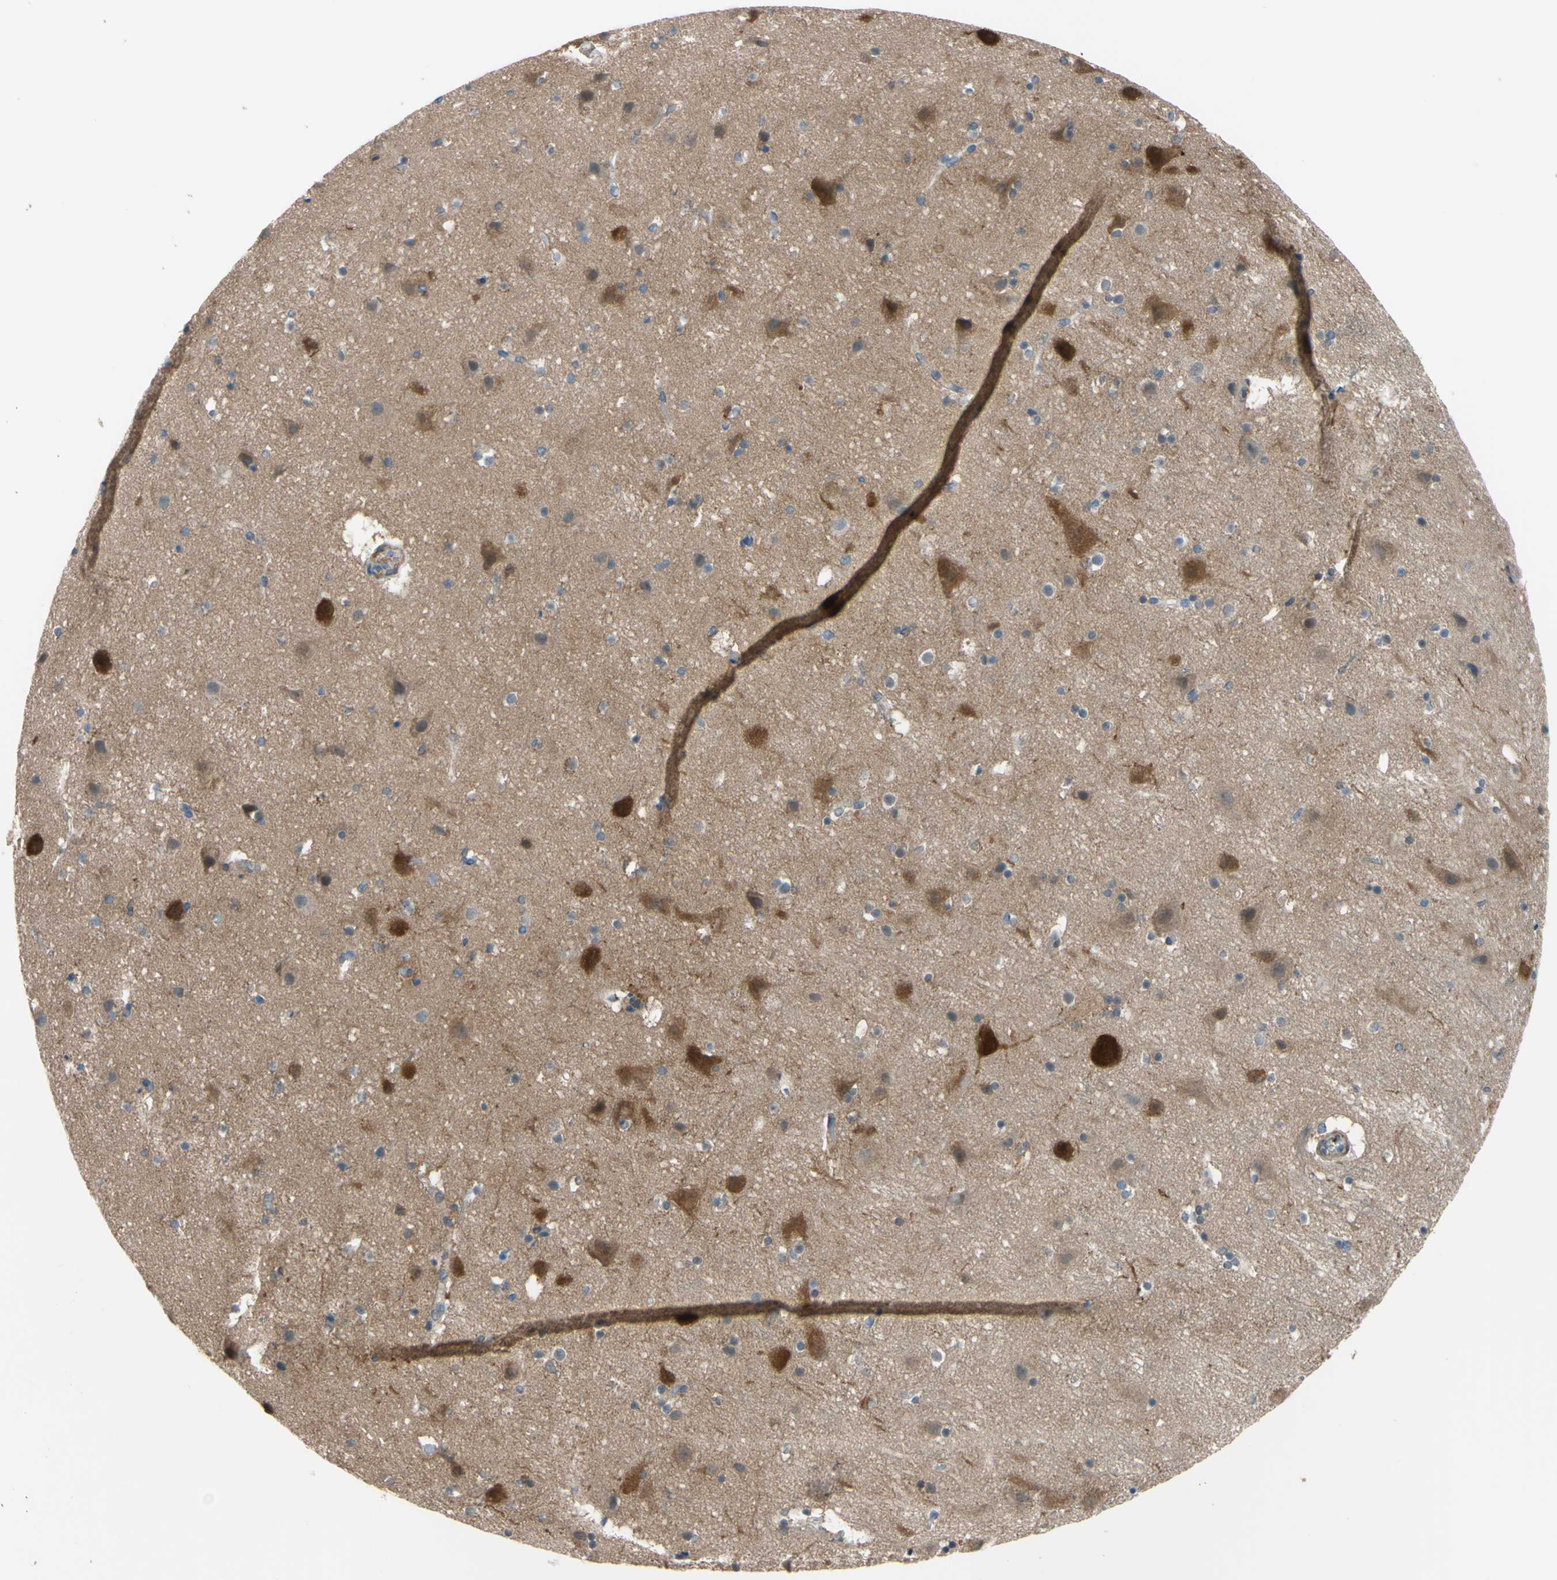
{"staining": {"intensity": "negative", "quantity": "none", "location": "none"}, "tissue": "cerebral cortex", "cell_type": "Endothelial cells", "image_type": "normal", "snomed": [{"axis": "morphology", "description": "Normal tissue, NOS"}, {"axis": "topography", "description": "Cerebral cortex"}], "caption": "Protein analysis of benign cerebral cortex shows no significant positivity in endothelial cells. (Stains: DAB (3,3'-diaminobenzidine) immunohistochemistry (IHC) with hematoxylin counter stain, Microscopy: brightfield microscopy at high magnification).", "gene": "NOL3", "patient": {"sex": "male", "age": 45}}